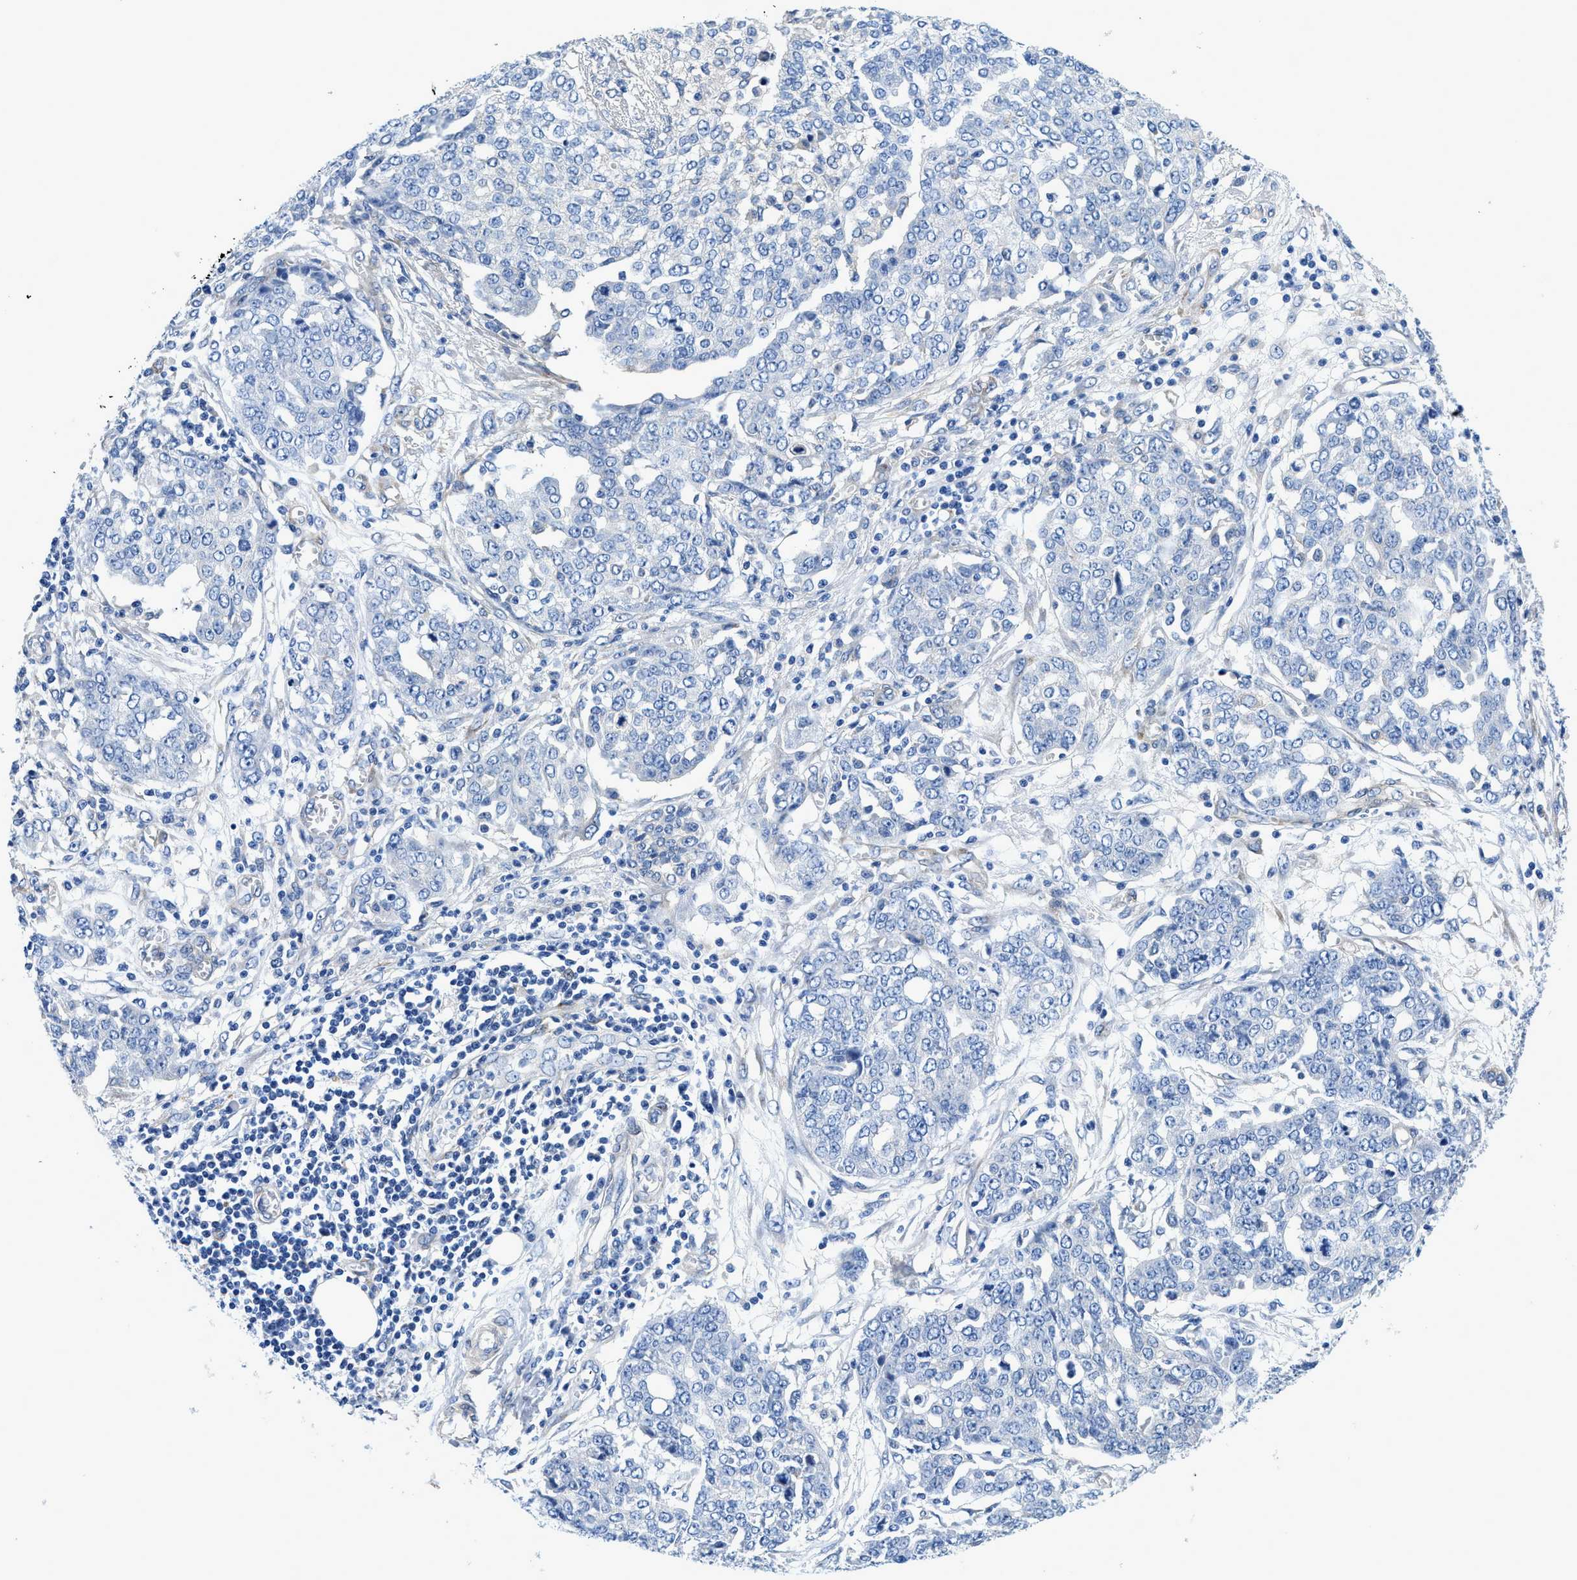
{"staining": {"intensity": "weak", "quantity": "<25%", "location": "cytoplasmic/membranous"}, "tissue": "ovarian cancer", "cell_type": "Tumor cells", "image_type": "cancer", "snomed": [{"axis": "morphology", "description": "Cystadenocarcinoma, serous, NOS"}, {"axis": "topography", "description": "Soft tissue"}, {"axis": "topography", "description": "Ovary"}], "caption": "A high-resolution image shows immunohistochemistry (IHC) staining of ovarian serous cystadenocarcinoma, which exhibits no significant positivity in tumor cells.", "gene": "RAPH1", "patient": {"sex": "female", "age": 57}}